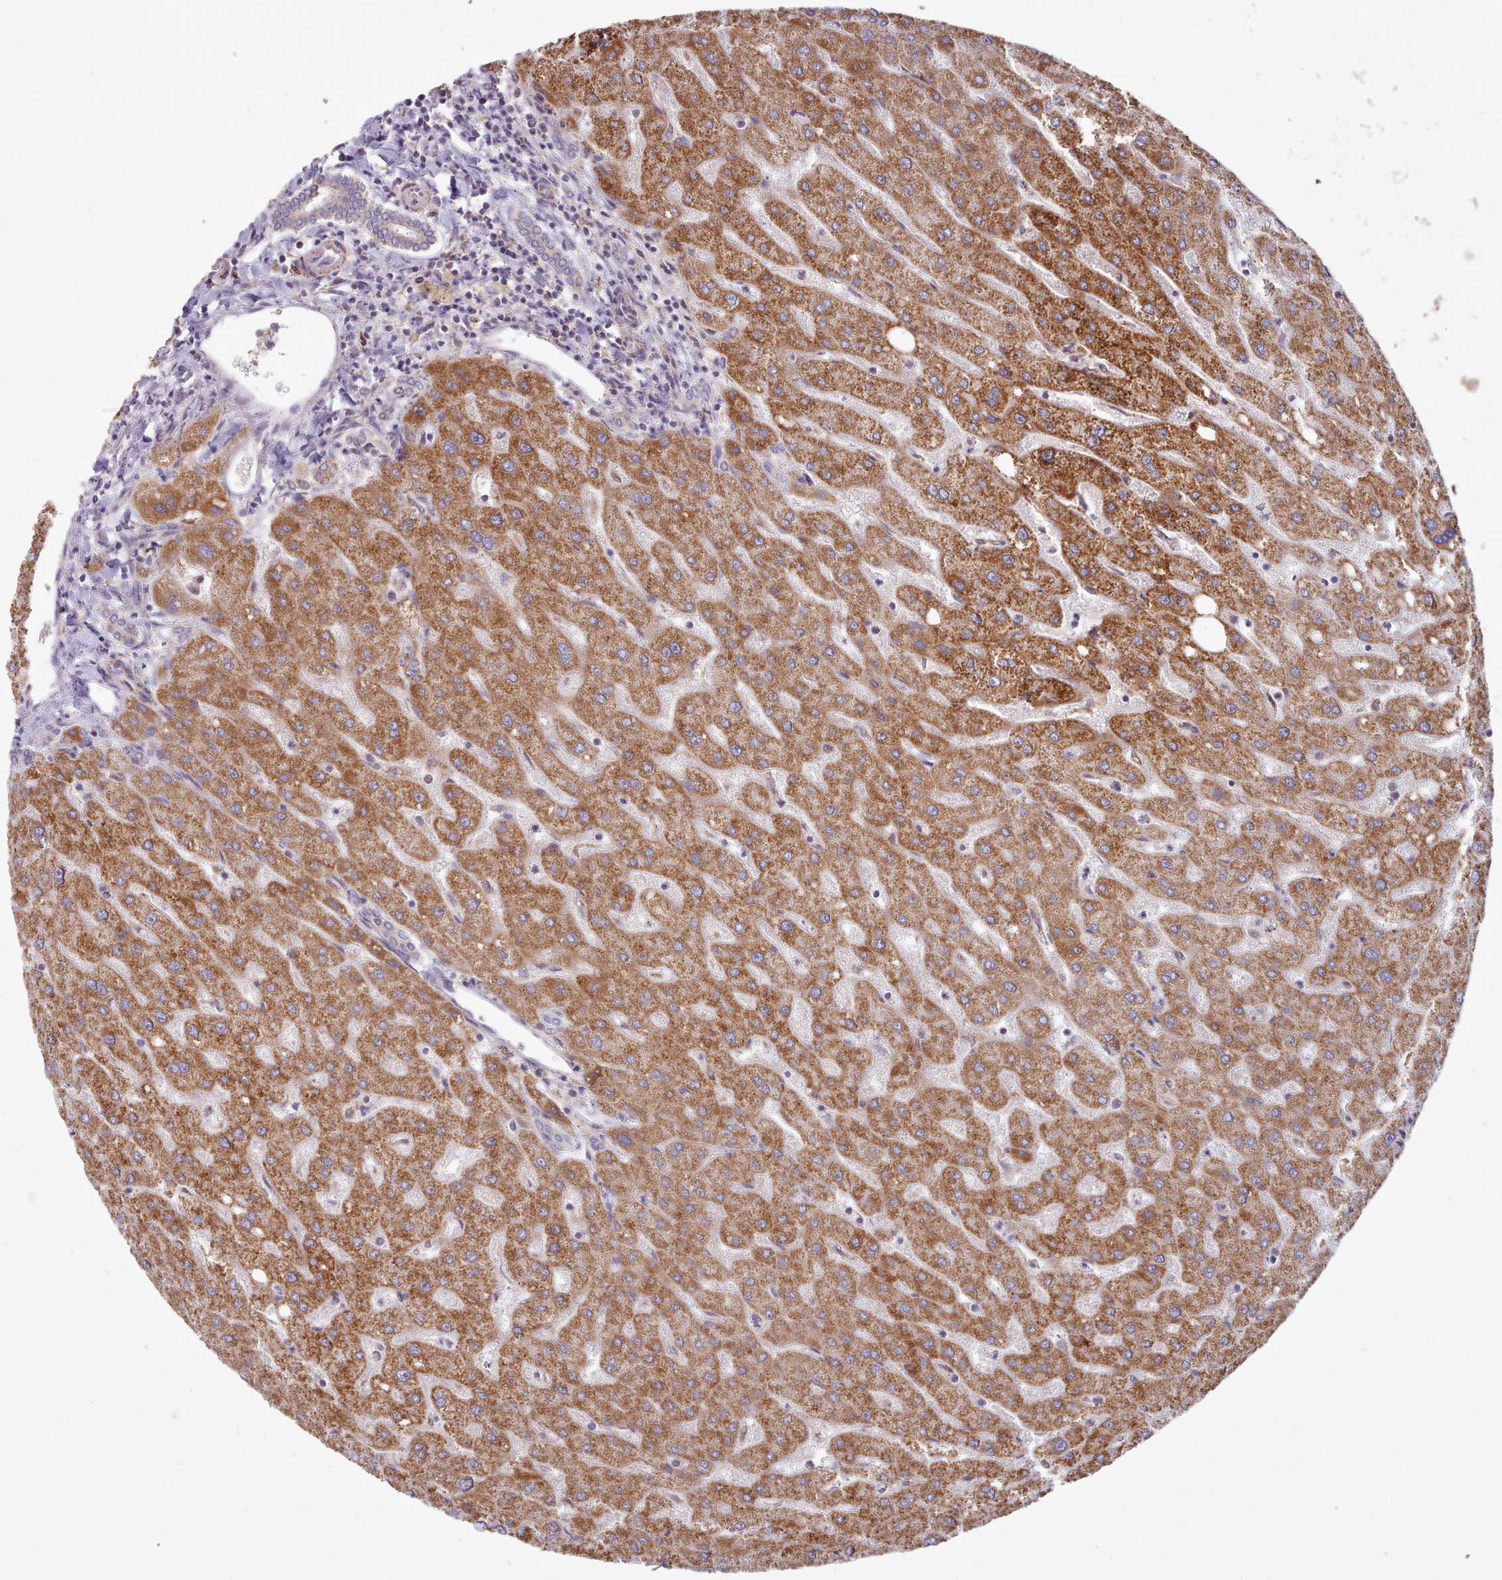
{"staining": {"intensity": "negative", "quantity": "none", "location": "none"}, "tissue": "liver", "cell_type": "Cholangiocytes", "image_type": "normal", "snomed": [{"axis": "morphology", "description": "Normal tissue, NOS"}, {"axis": "topography", "description": "Liver"}], "caption": "This histopathology image is of benign liver stained with immunohistochemistry (IHC) to label a protein in brown with the nuclei are counter-stained blue. There is no expression in cholangiocytes. (Stains: DAB (3,3'-diaminobenzidine) immunohistochemistry (IHC) with hematoxylin counter stain, Microscopy: brightfield microscopy at high magnification).", "gene": "HSDL2", "patient": {"sex": "male", "age": 67}}